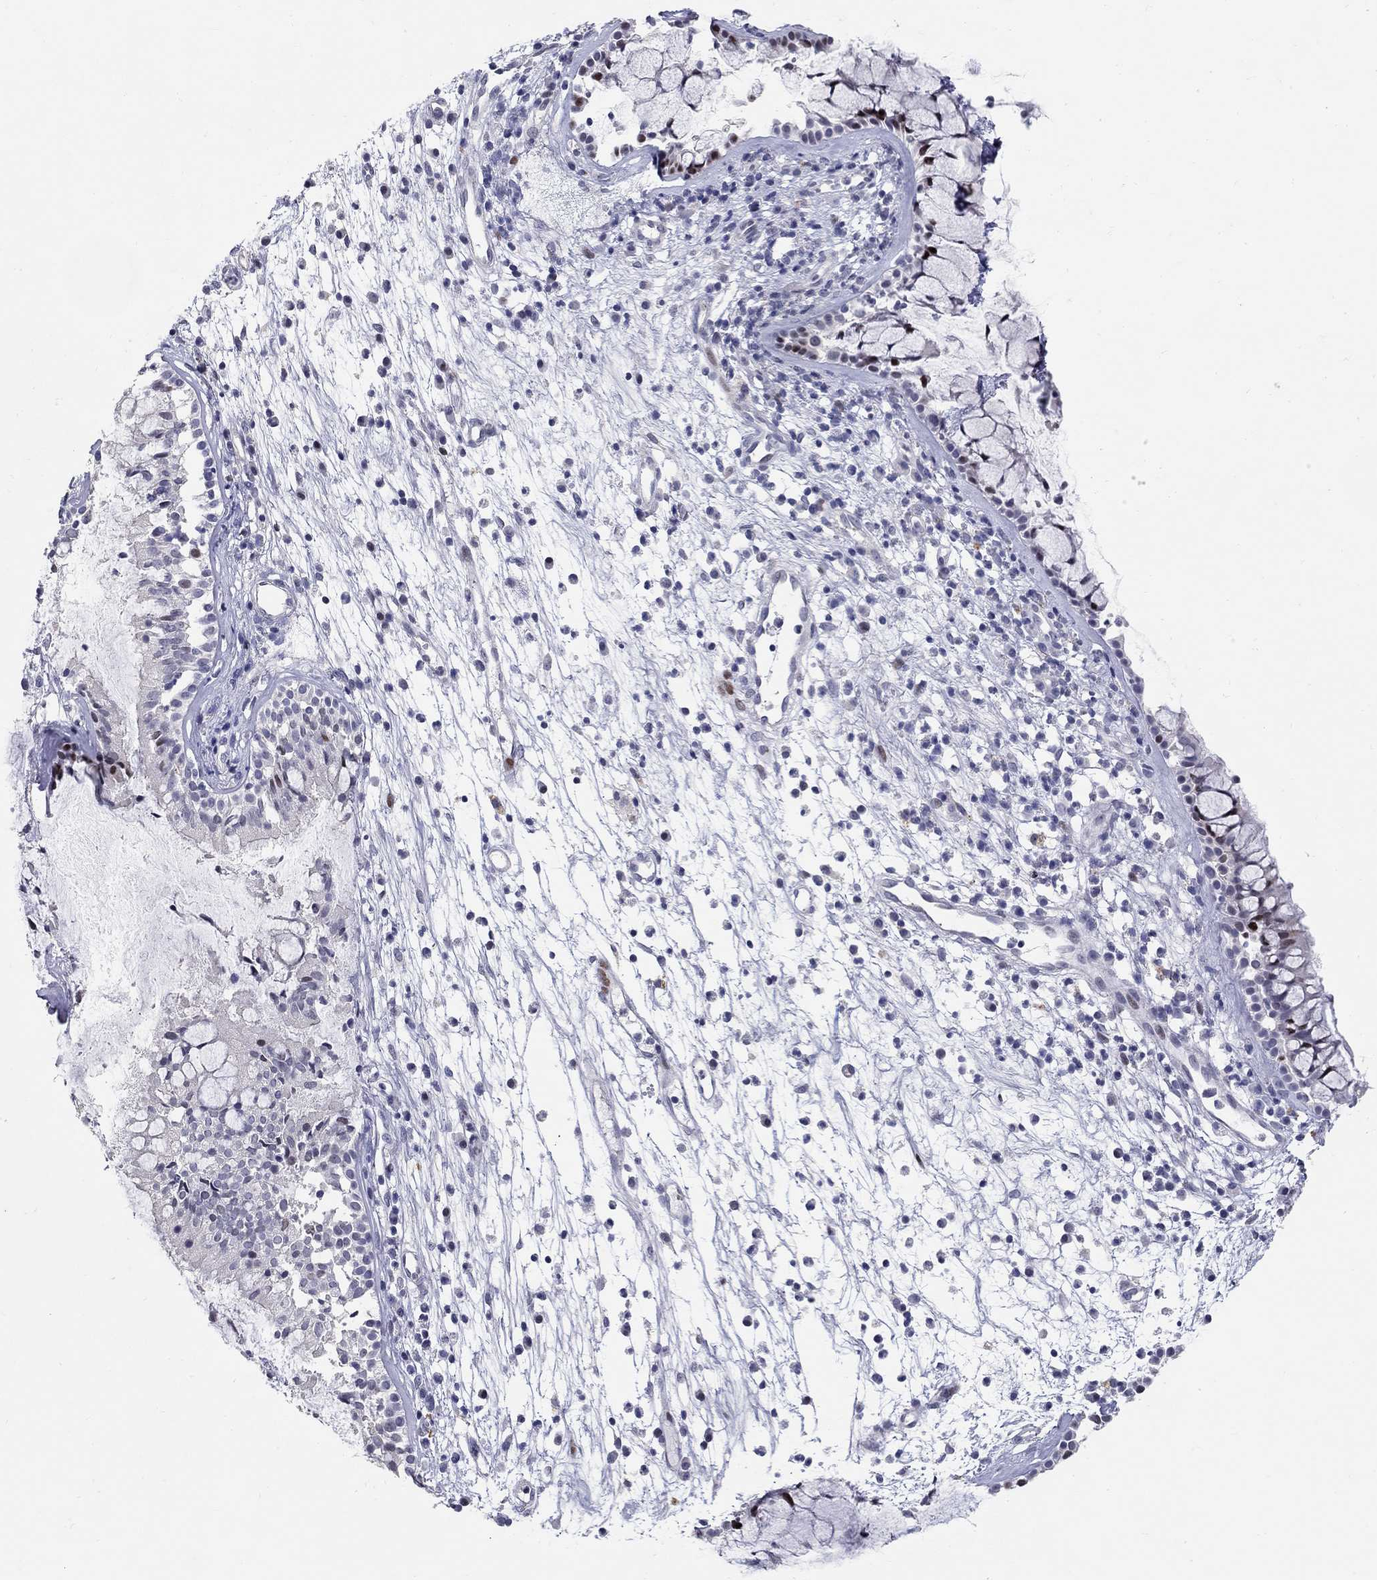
{"staining": {"intensity": "strong", "quantity": "<25%", "location": "nuclear"}, "tissue": "nasopharynx", "cell_type": "Respiratory epithelial cells", "image_type": "normal", "snomed": [{"axis": "morphology", "description": "Normal tissue, NOS"}, {"axis": "topography", "description": "Nasopharynx"}], "caption": "IHC (DAB (3,3'-diaminobenzidine)) staining of normal human nasopharynx demonstrates strong nuclear protein staining in about <25% of respiratory epithelial cells. (DAB IHC with brightfield microscopy, high magnification).", "gene": "RAPGEF5", "patient": {"sex": "male", "age": 77}}